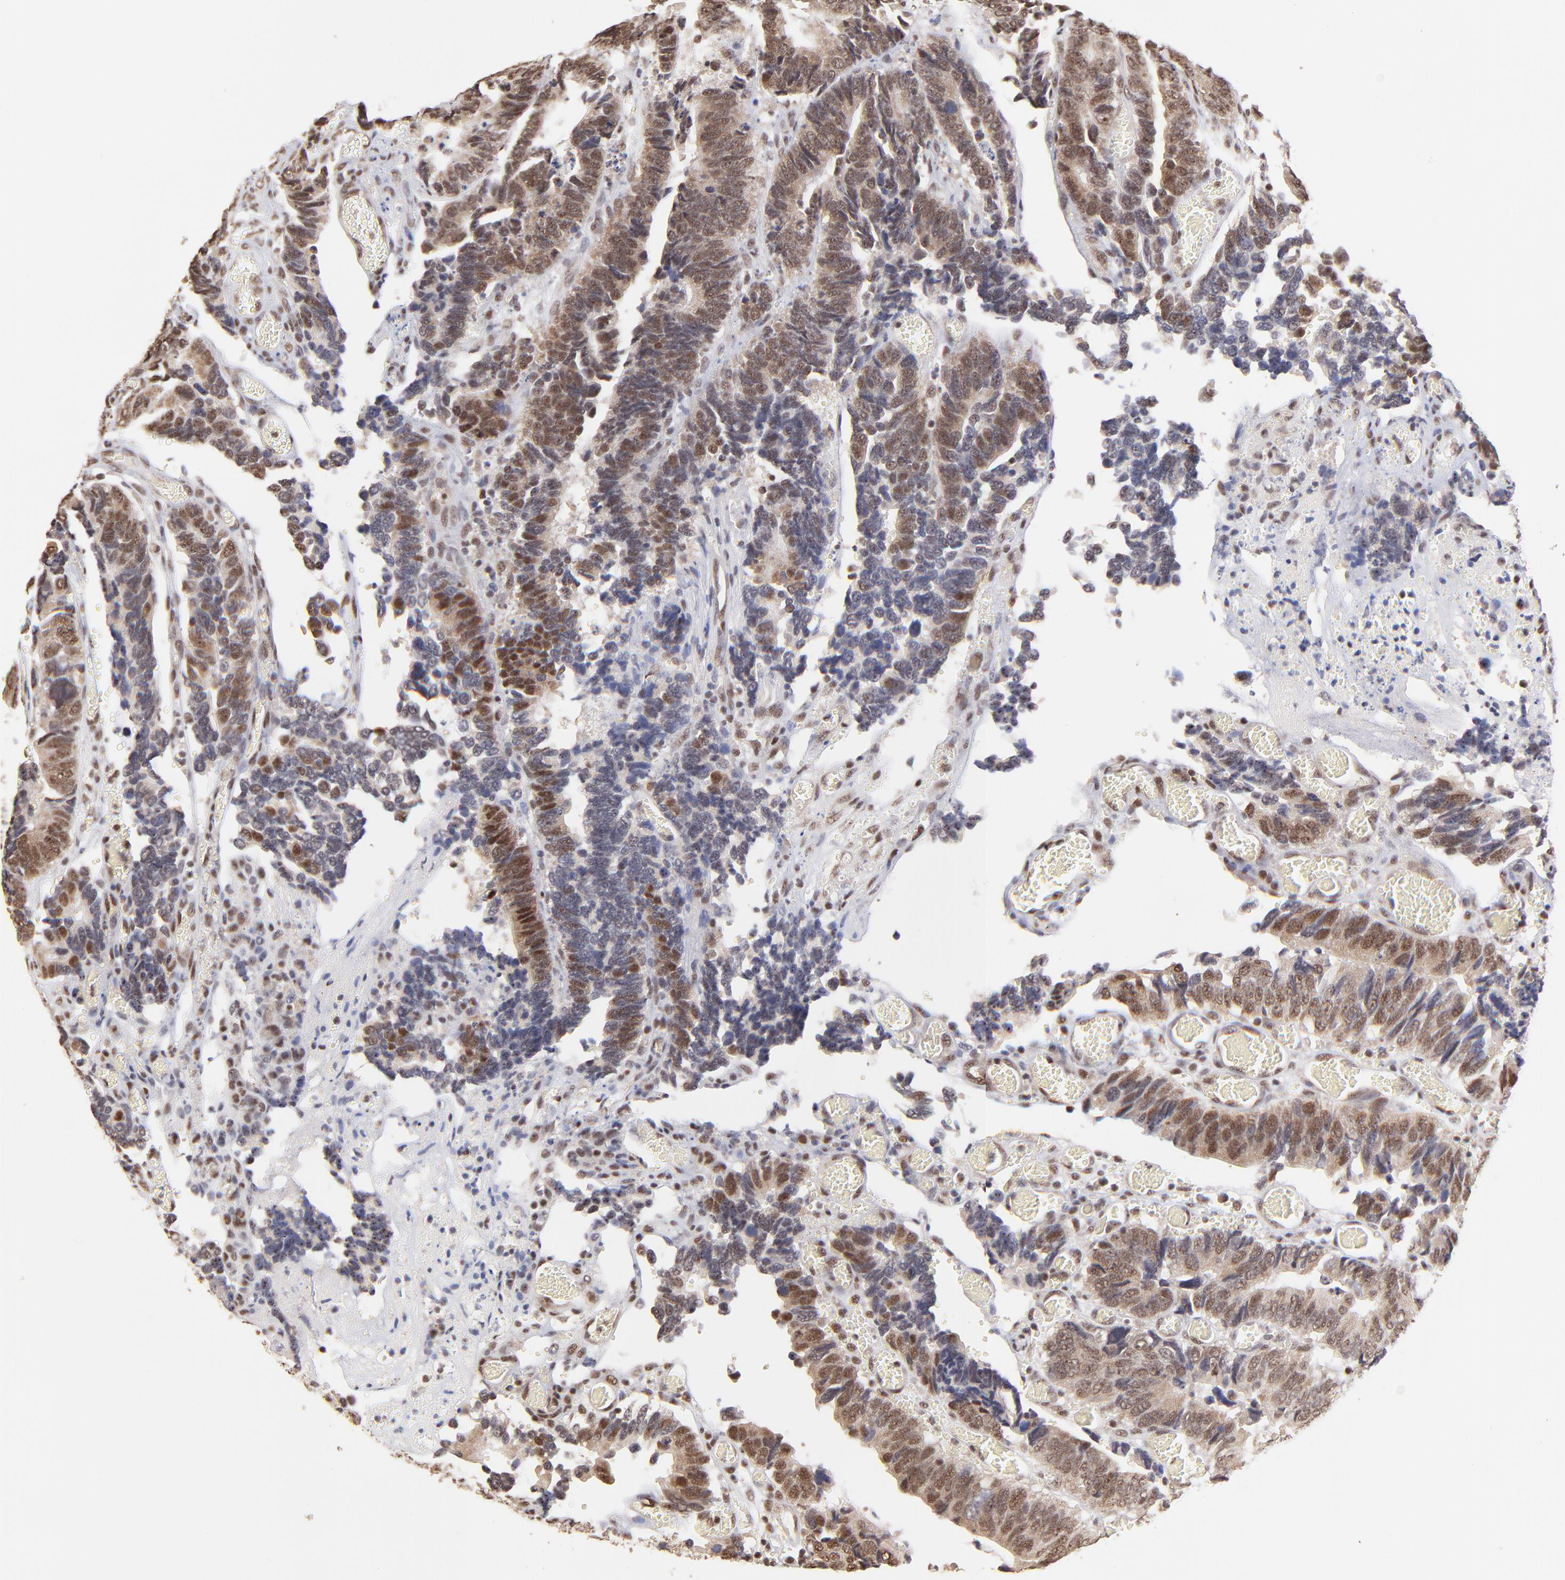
{"staining": {"intensity": "moderate", "quantity": ">75%", "location": "cytoplasmic/membranous,nuclear"}, "tissue": "colorectal cancer", "cell_type": "Tumor cells", "image_type": "cancer", "snomed": [{"axis": "morphology", "description": "Adenocarcinoma, NOS"}, {"axis": "topography", "description": "Colon"}], "caption": "About >75% of tumor cells in human colorectal cancer (adenocarcinoma) reveal moderate cytoplasmic/membranous and nuclear protein expression as visualized by brown immunohistochemical staining.", "gene": "ZNF670", "patient": {"sex": "male", "age": 72}}